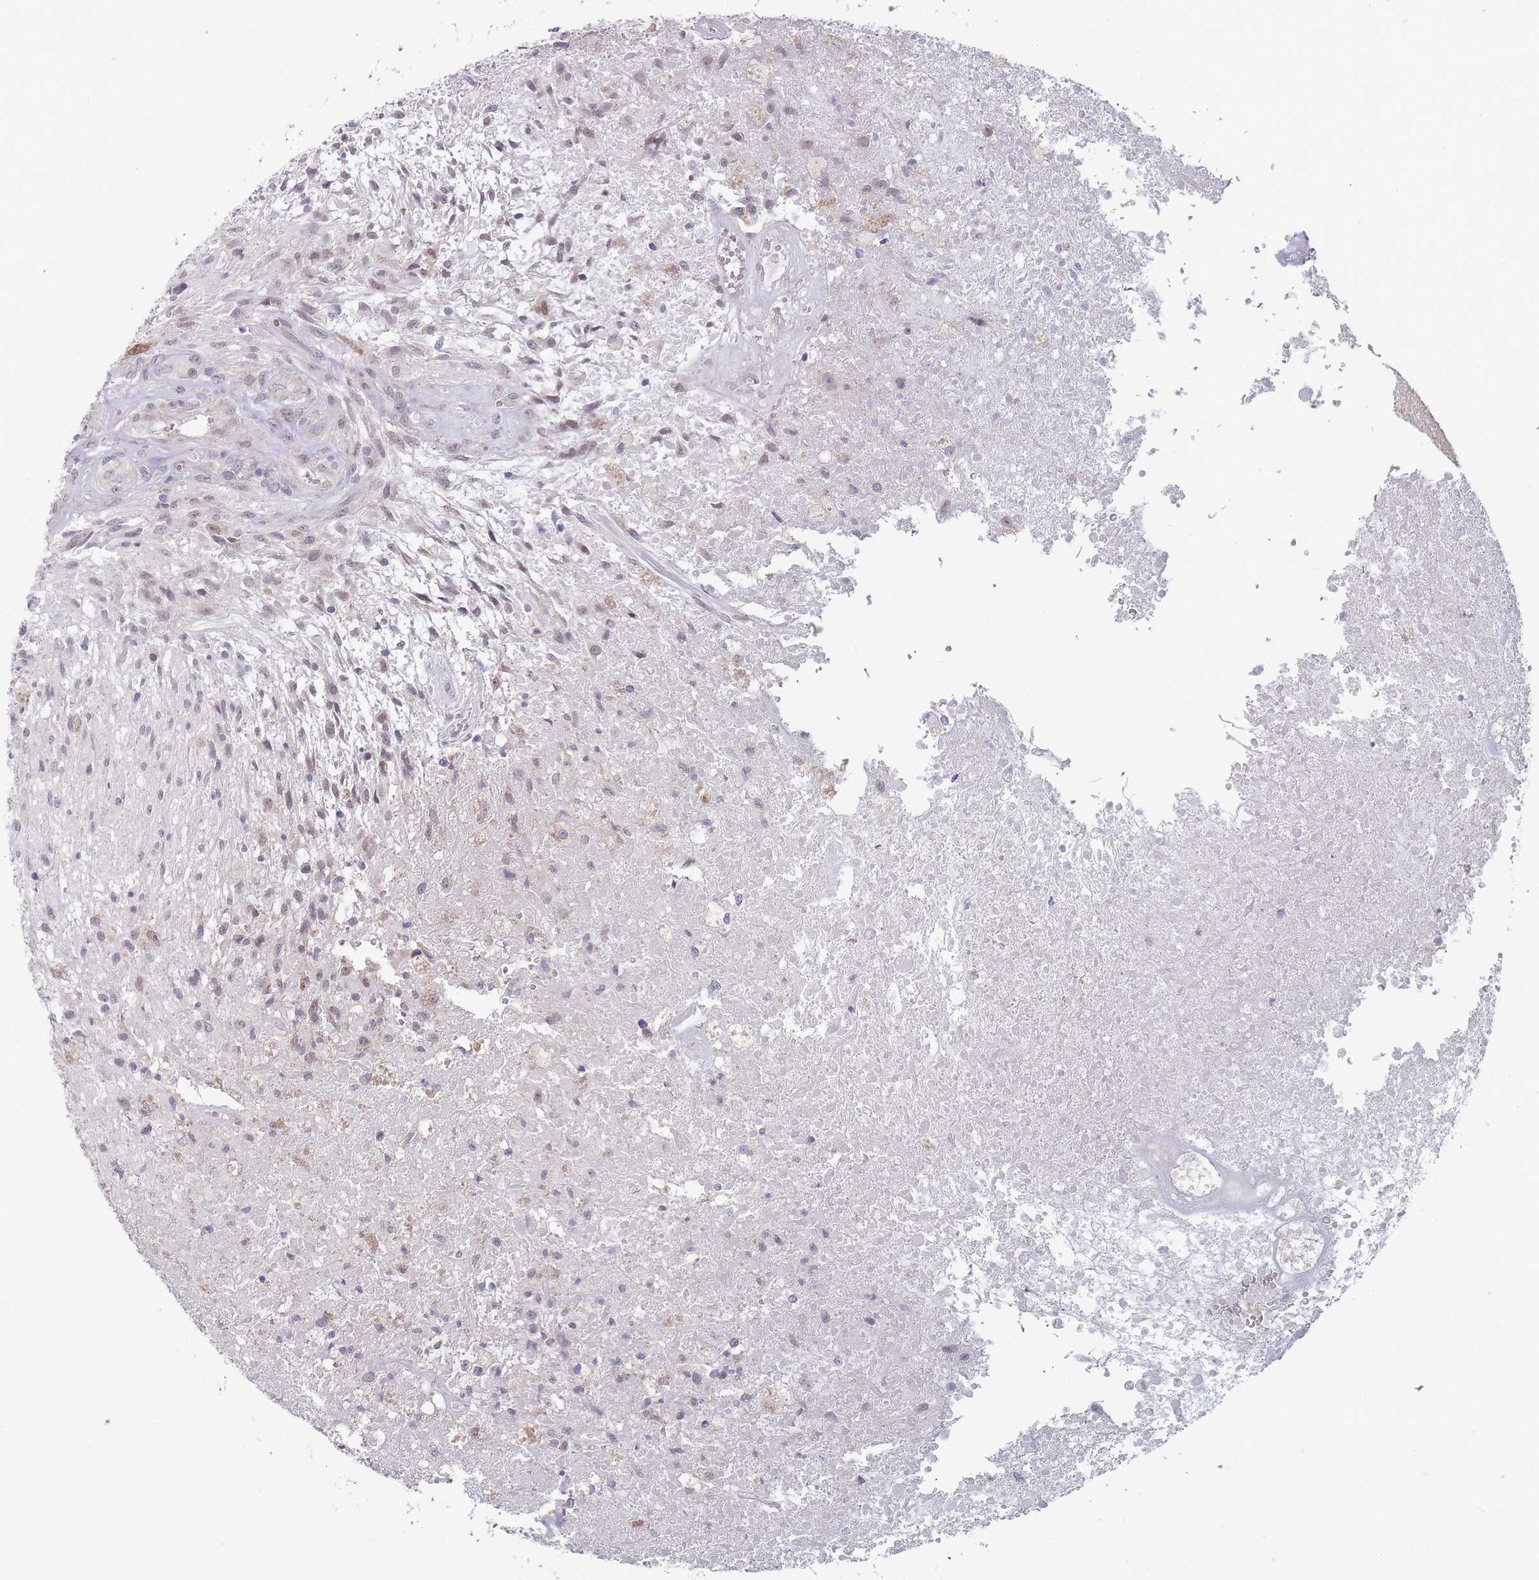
{"staining": {"intensity": "weak", "quantity": "25%-75%", "location": "nuclear"}, "tissue": "glioma", "cell_type": "Tumor cells", "image_type": "cancer", "snomed": [{"axis": "morphology", "description": "Glioma, malignant, High grade"}, {"axis": "topography", "description": "Brain"}], "caption": "Malignant glioma (high-grade) stained for a protein shows weak nuclear positivity in tumor cells. (Stains: DAB in brown, nuclei in blue, Microscopy: brightfield microscopy at high magnification).", "gene": "PEX7", "patient": {"sex": "male", "age": 56}}